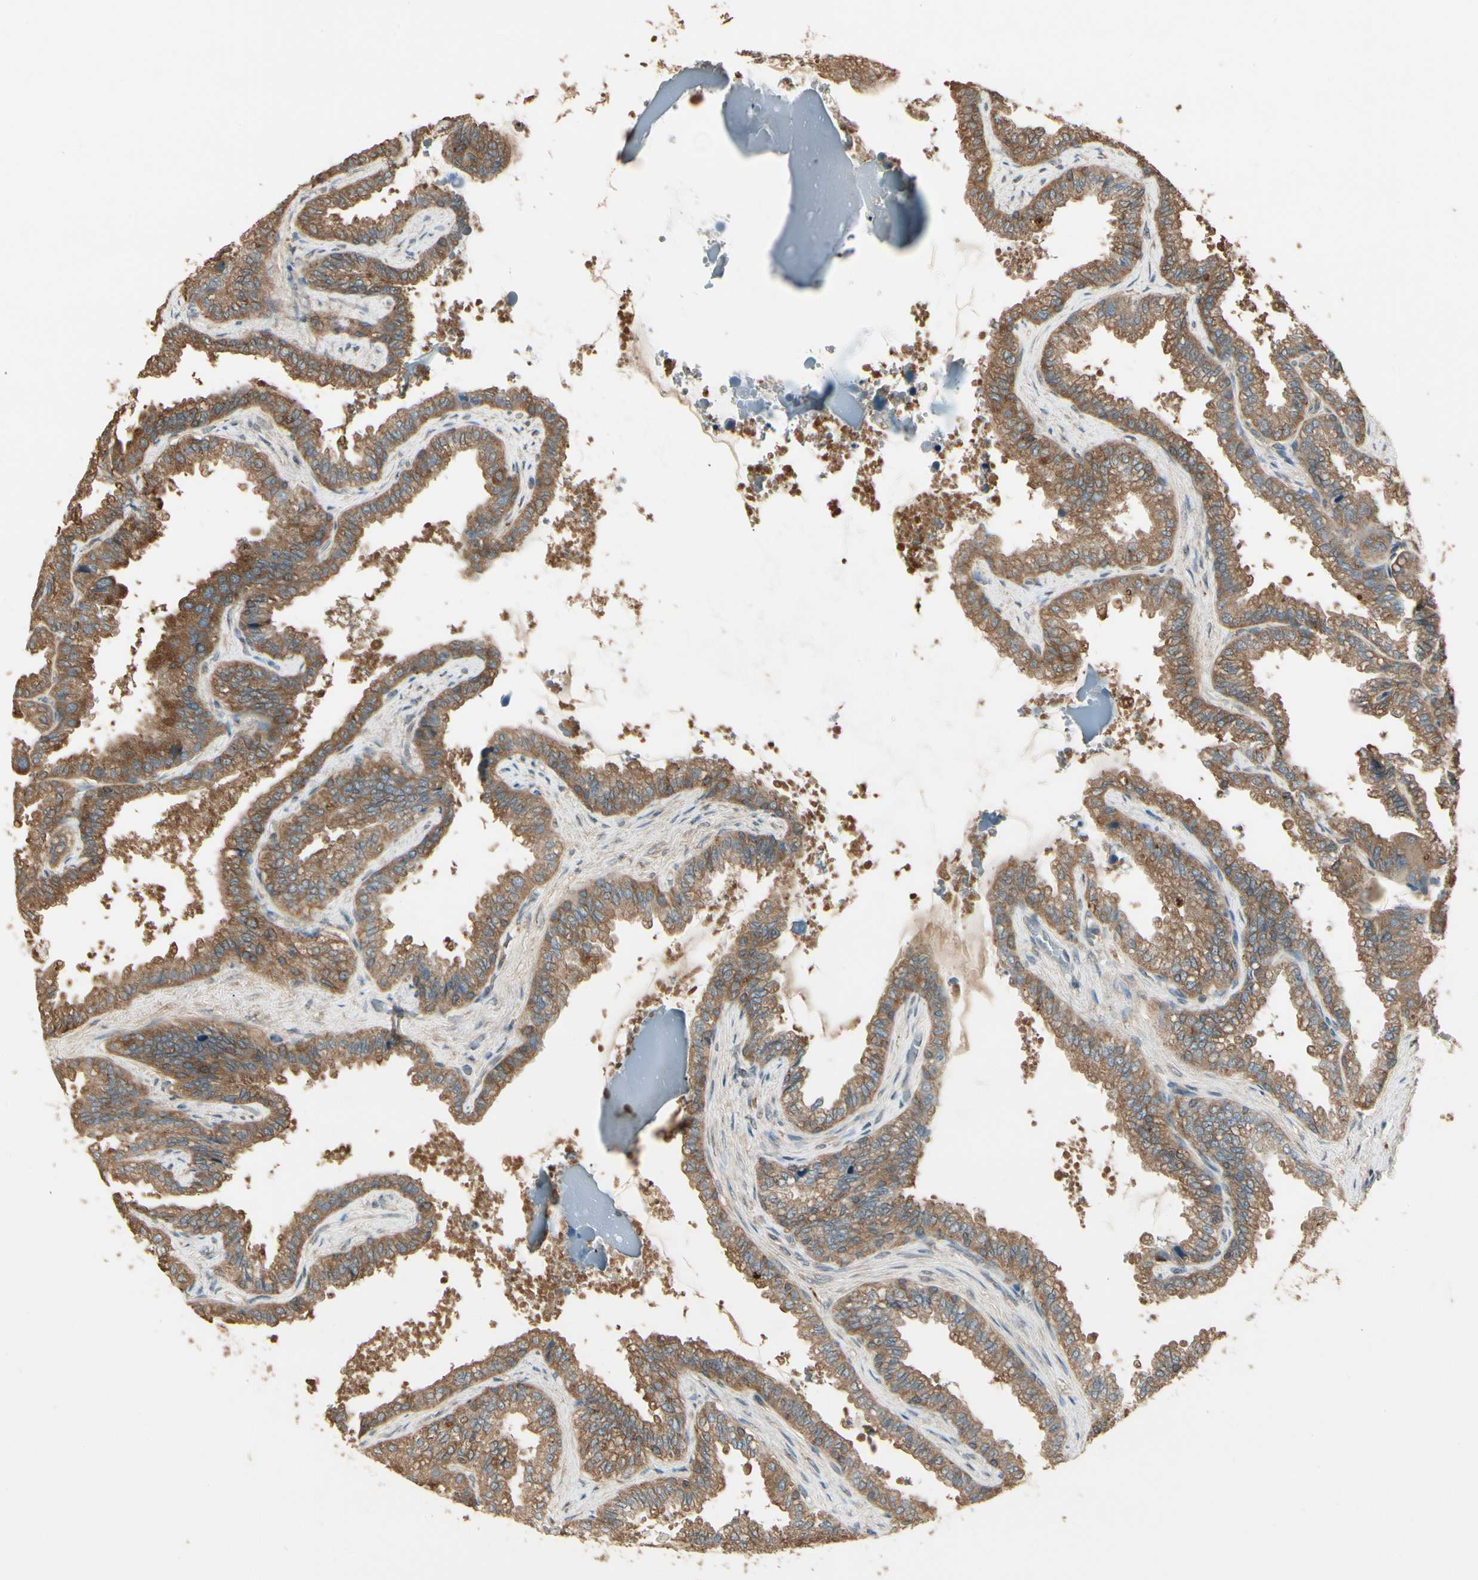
{"staining": {"intensity": "moderate", "quantity": ">75%", "location": "cytoplasmic/membranous"}, "tissue": "seminal vesicle", "cell_type": "Glandular cells", "image_type": "normal", "snomed": [{"axis": "morphology", "description": "Normal tissue, NOS"}, {"axis": "topography", "description": "Seminal veicle"}], "caption": "Immunohistochemical staining of benign human seminal vesicle demonstrates moderate cytoplasmic/membranous protein positivity in about >75% of glandular cells.", "gene": "CCT7", "patient": {"sex": "male", "age": 46}}